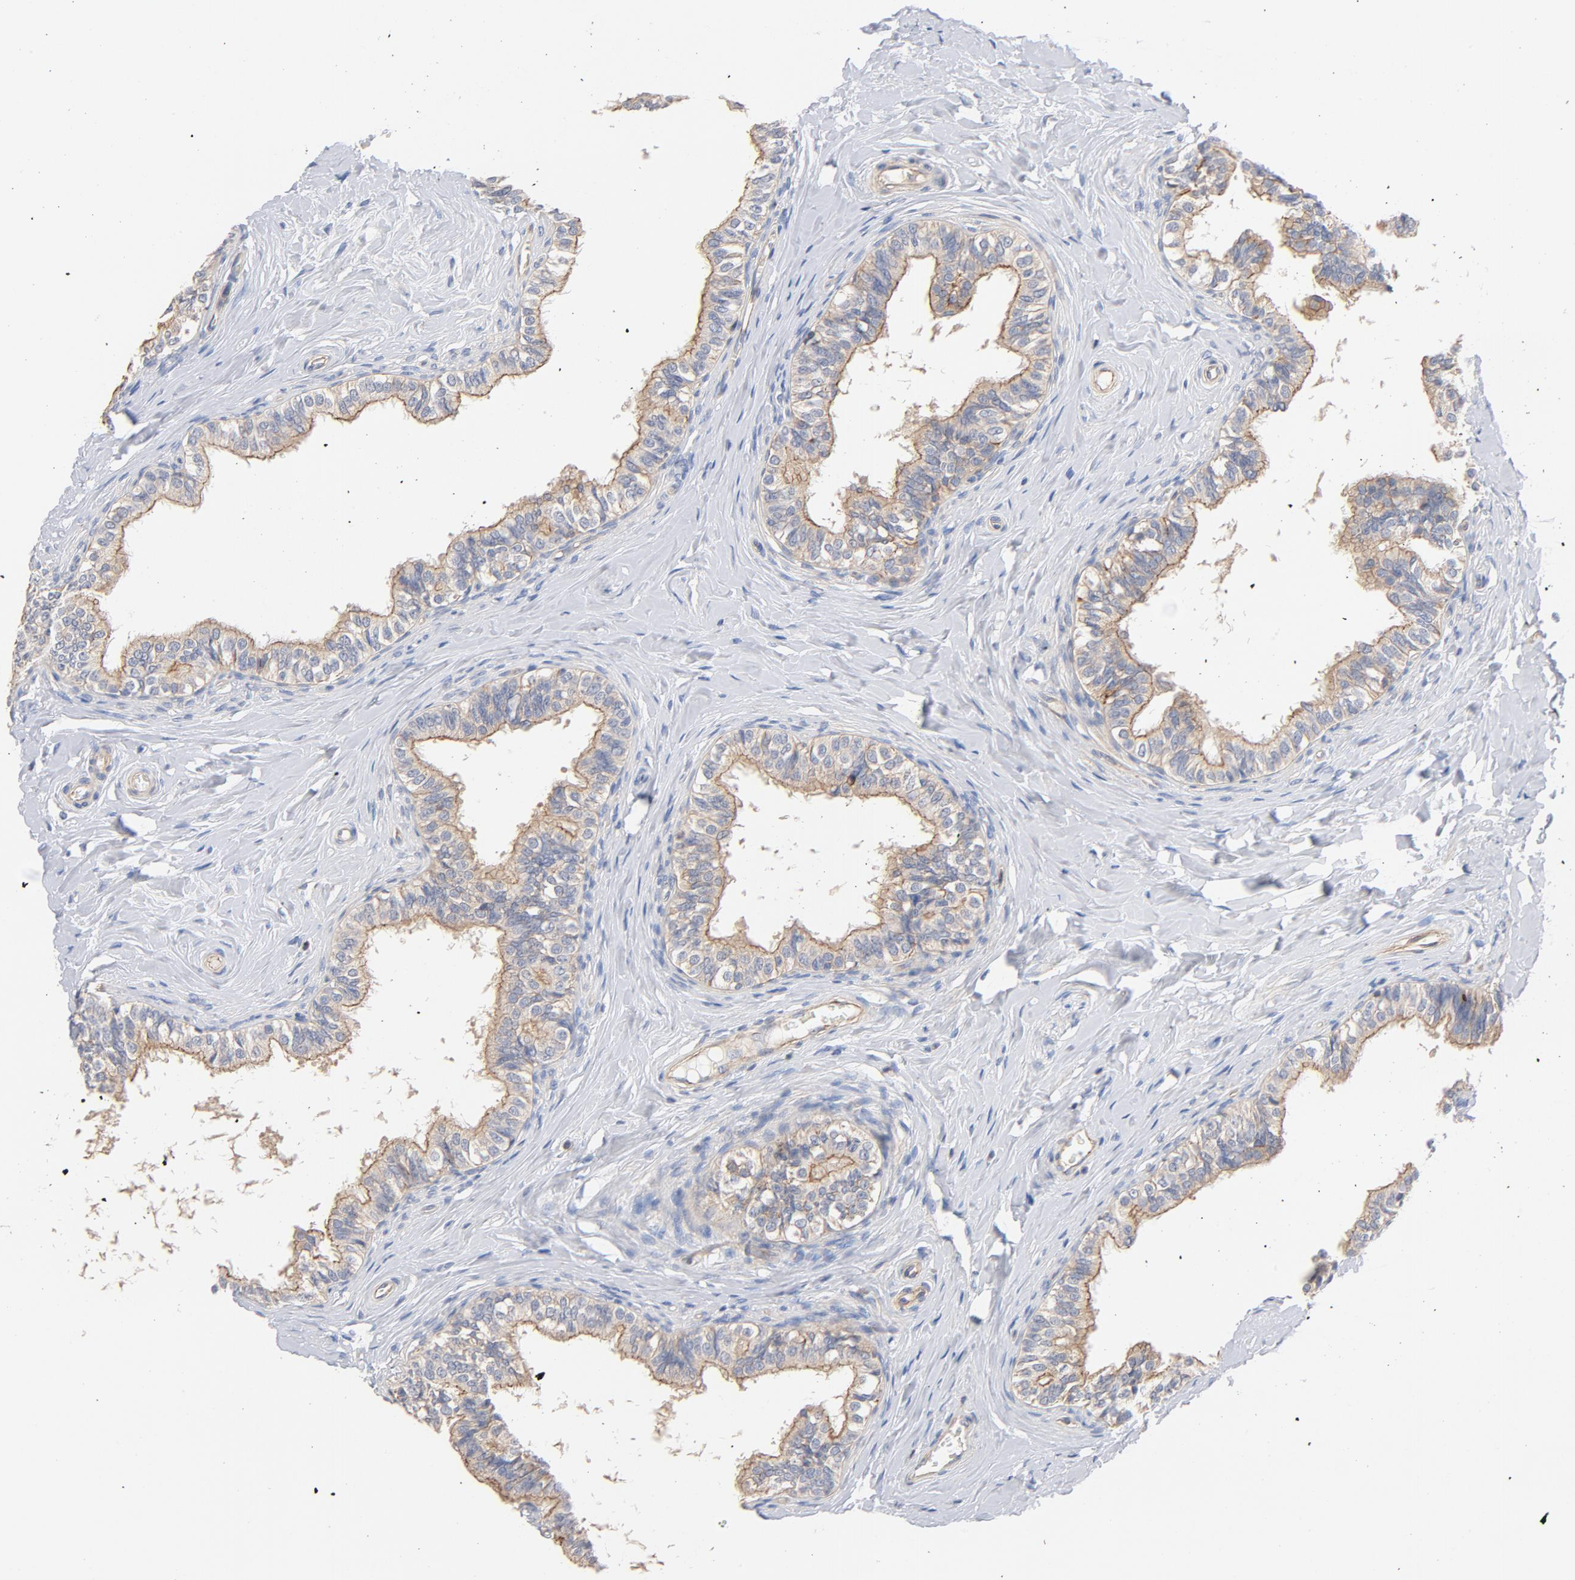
{"staining": {"intensity": "moderate", "quantity": "25%-75%", "location": "cytoplasmic/membranous"}, "tissue": "epididymis", "cell_type": "Glandular cells", "image_type": "normal", "snomed": [{"axis": "morphology", "description": "Normal tissue, NOS"}, {"axis": "topography", "description": "Soft tissue"}, {"axis": "topography", "description": "Epididymis"}], "caption": "This histopathology image reveals unremarkable epididymis stained with IHC to label a protein in brown. The cytoplasmic/membranous of glandular cells show moderate positivity for the protein. Nuclei are counter-stained blue.", "gene": "STRN3", "patient": {"sex": "male", "age": 26}}